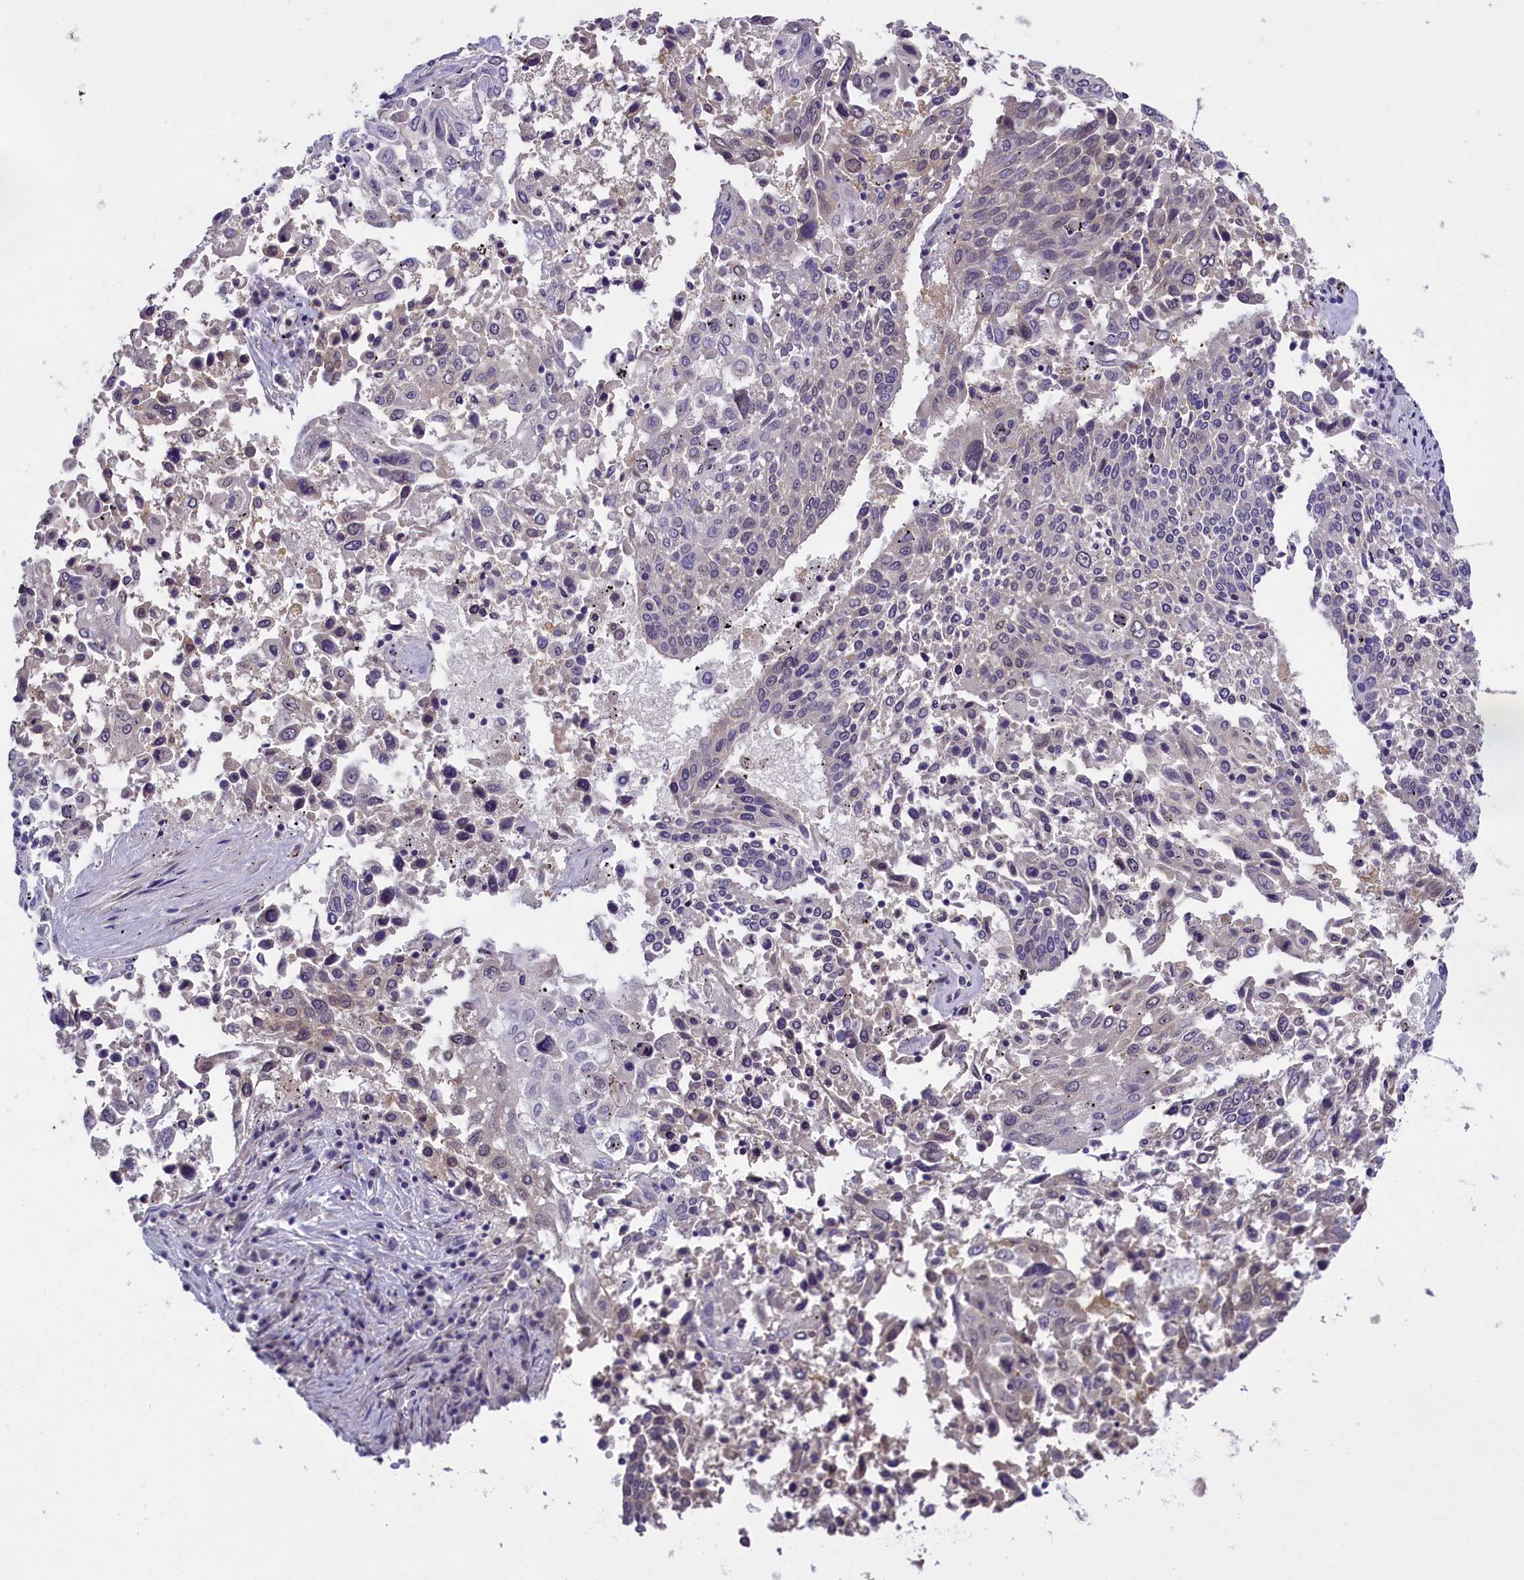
{"staining": {"intensity": "negative", "quantity": "none", "location": "none"}, "tissue": "lung cancer", "cell_type": "Tumor cells", "image_type": "cancer", "snomed": [{"axis": "morphology", "description": "Squamous cell carcinoma, NOS"}, {"axis": "topography", "description": "Lung"}], "caption": "DAB immunohistochemical staining of lung squamous cell carcinoma demonstrates no significant staining in tumor cells.", "gene": "ENPP6", "patient": {"sex": "male", "age": 65}}